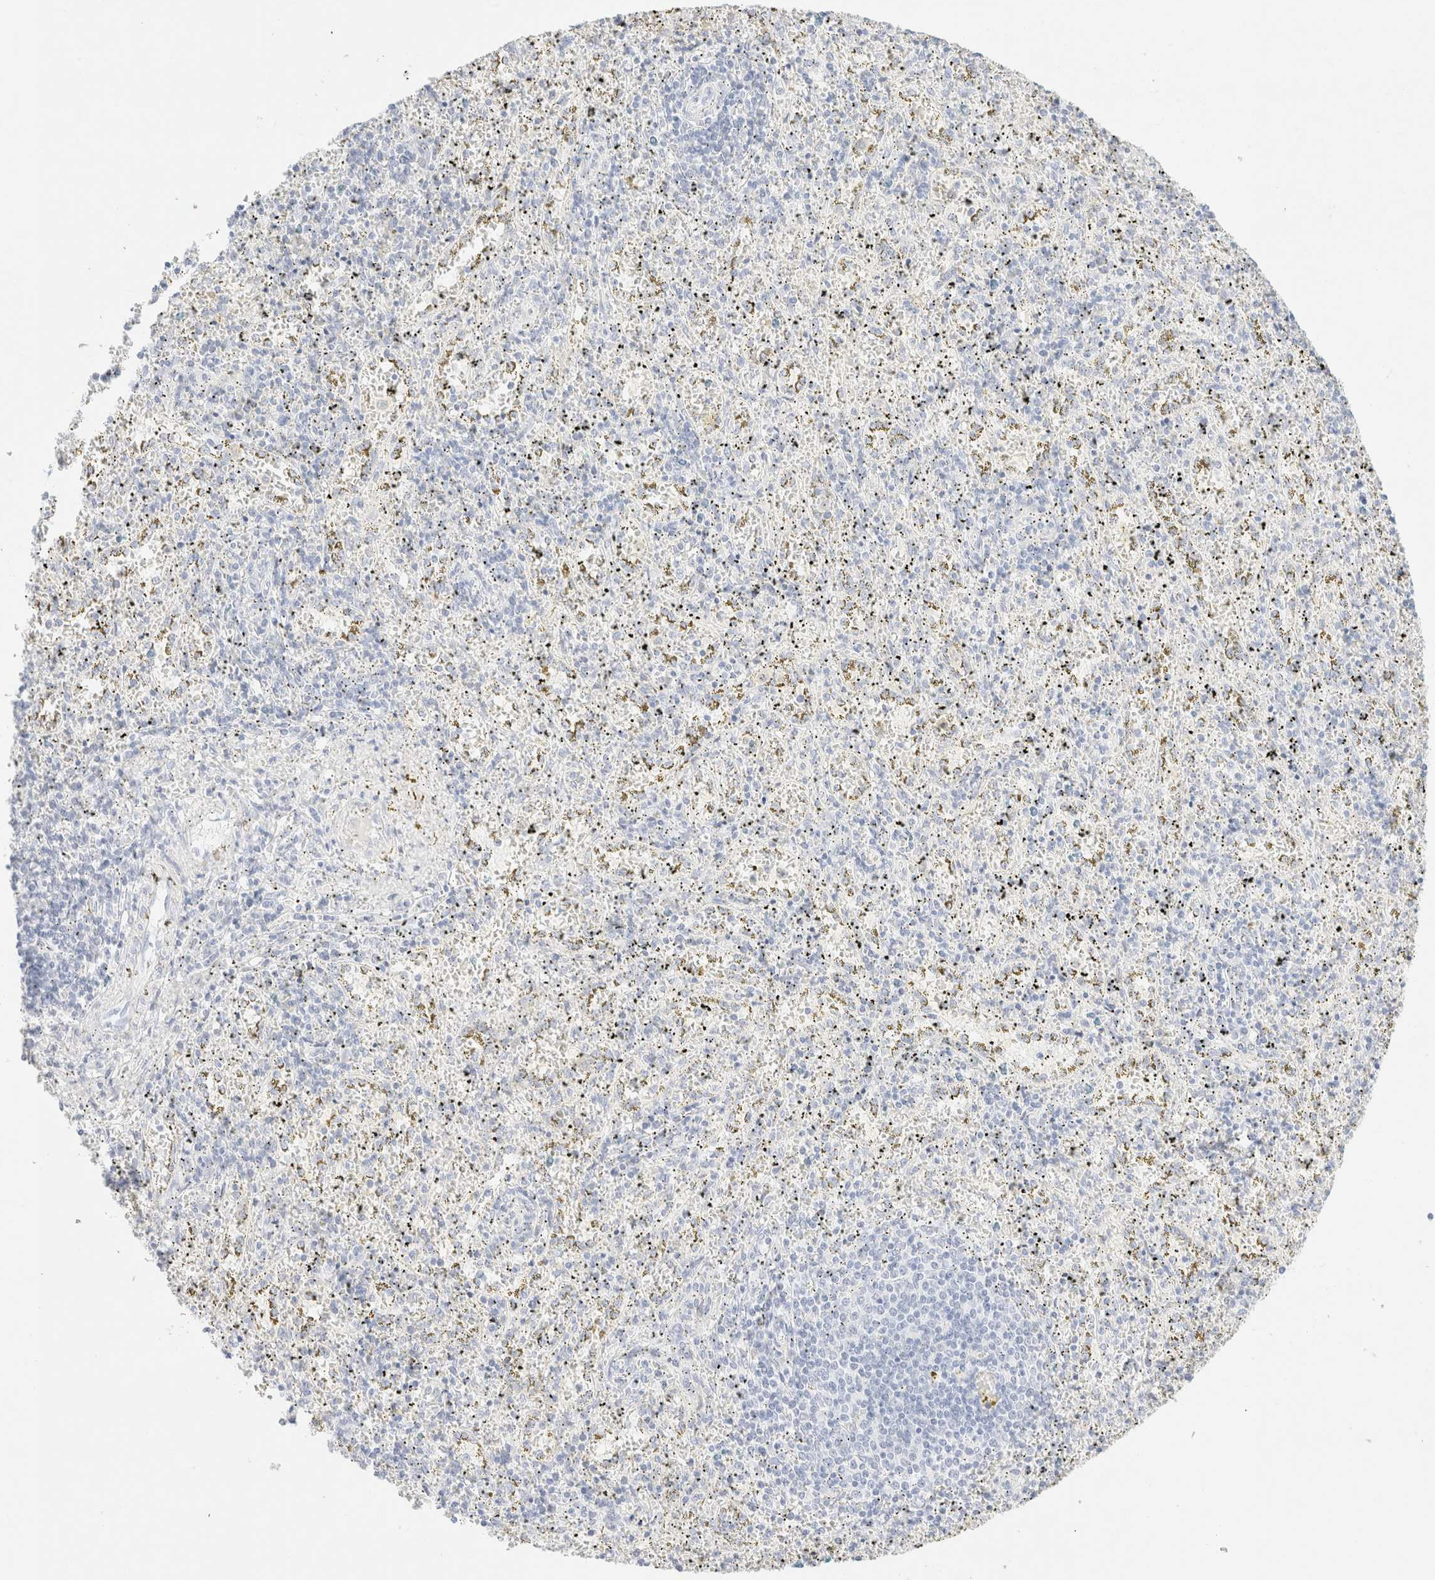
{"staining": {"intensity": "negative", "quantity": "none", "location": "none"}, "tissue": "spleen", "cell_type": "Cells in red pulp", "image_type": "normal", "snomed": [{"axis": "morphology", "description": "Normal tissue, NOS"}, {"axis": "topography", "description": "Spleen"}], "caption": "Immunohistochemical staining of unremarkable spleen demonstrates no significant expression in cells in red pulp.", "gene": "KRT15", "patient": {"sex": "male", "age": 11}}